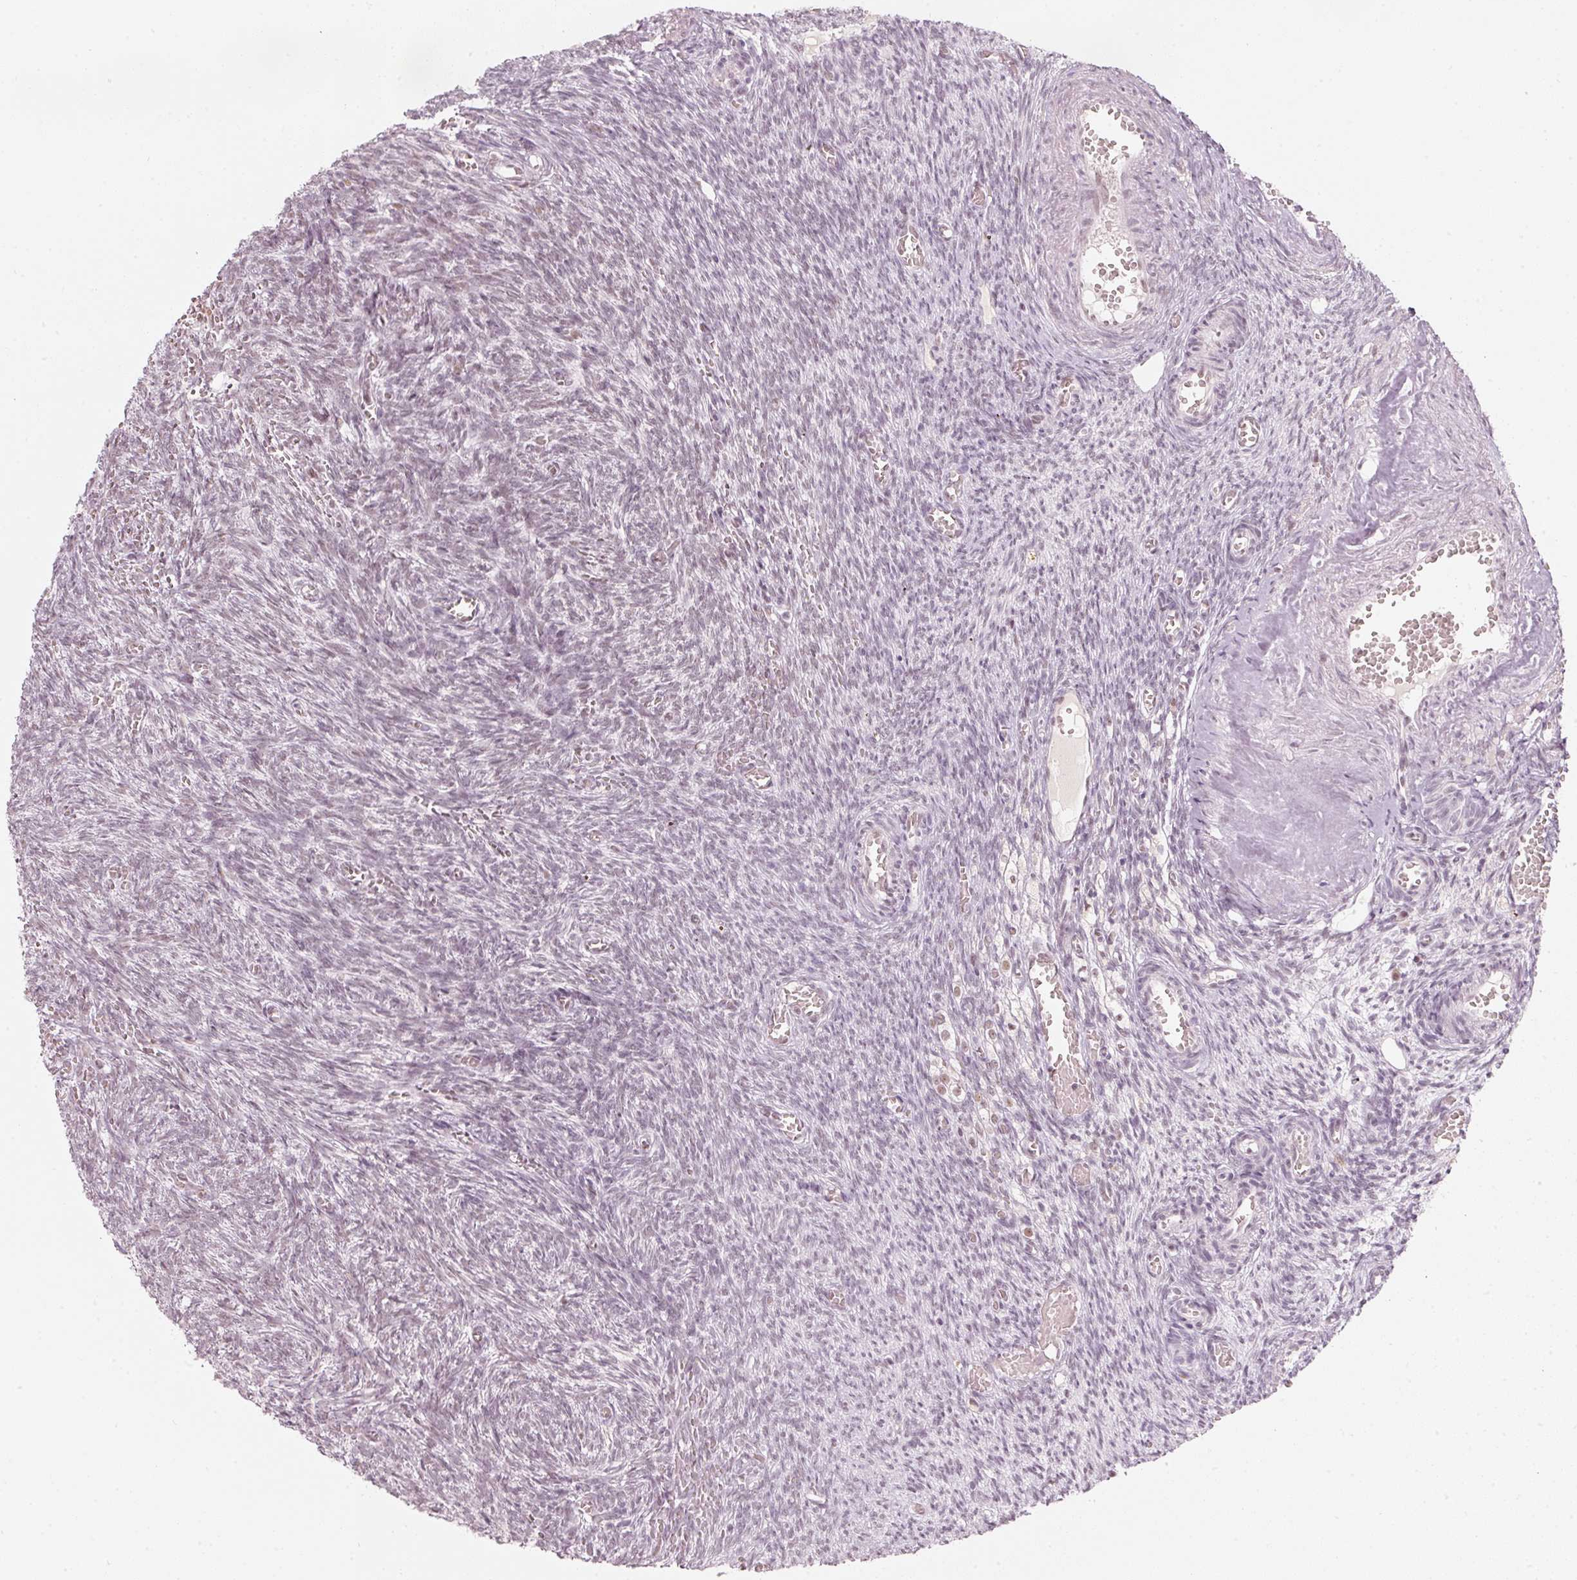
{"staining": {"intensity": "moderate", "quantity": ">75%", "location": "nuclear"}, "tissue": "ovary", "cell_type": "Follicle cells", "image_type": "normal", "snomed": [{"axis": "morphology", "description": "Normal tissue, NOS"}, {"axis": "topography", "description": "Ovary"}], "caption": "High-power microscopy captured an immunohistochemistry (IHC) histopathology image of benign ovary, revealing moderate nuclear positivity in about >75% of follicle cells. The protein of interest is shown in brown color, while the nuclei are stained blue.", "gene": "PPP1R10", "patient": {"sex": "female", "age": 67}}